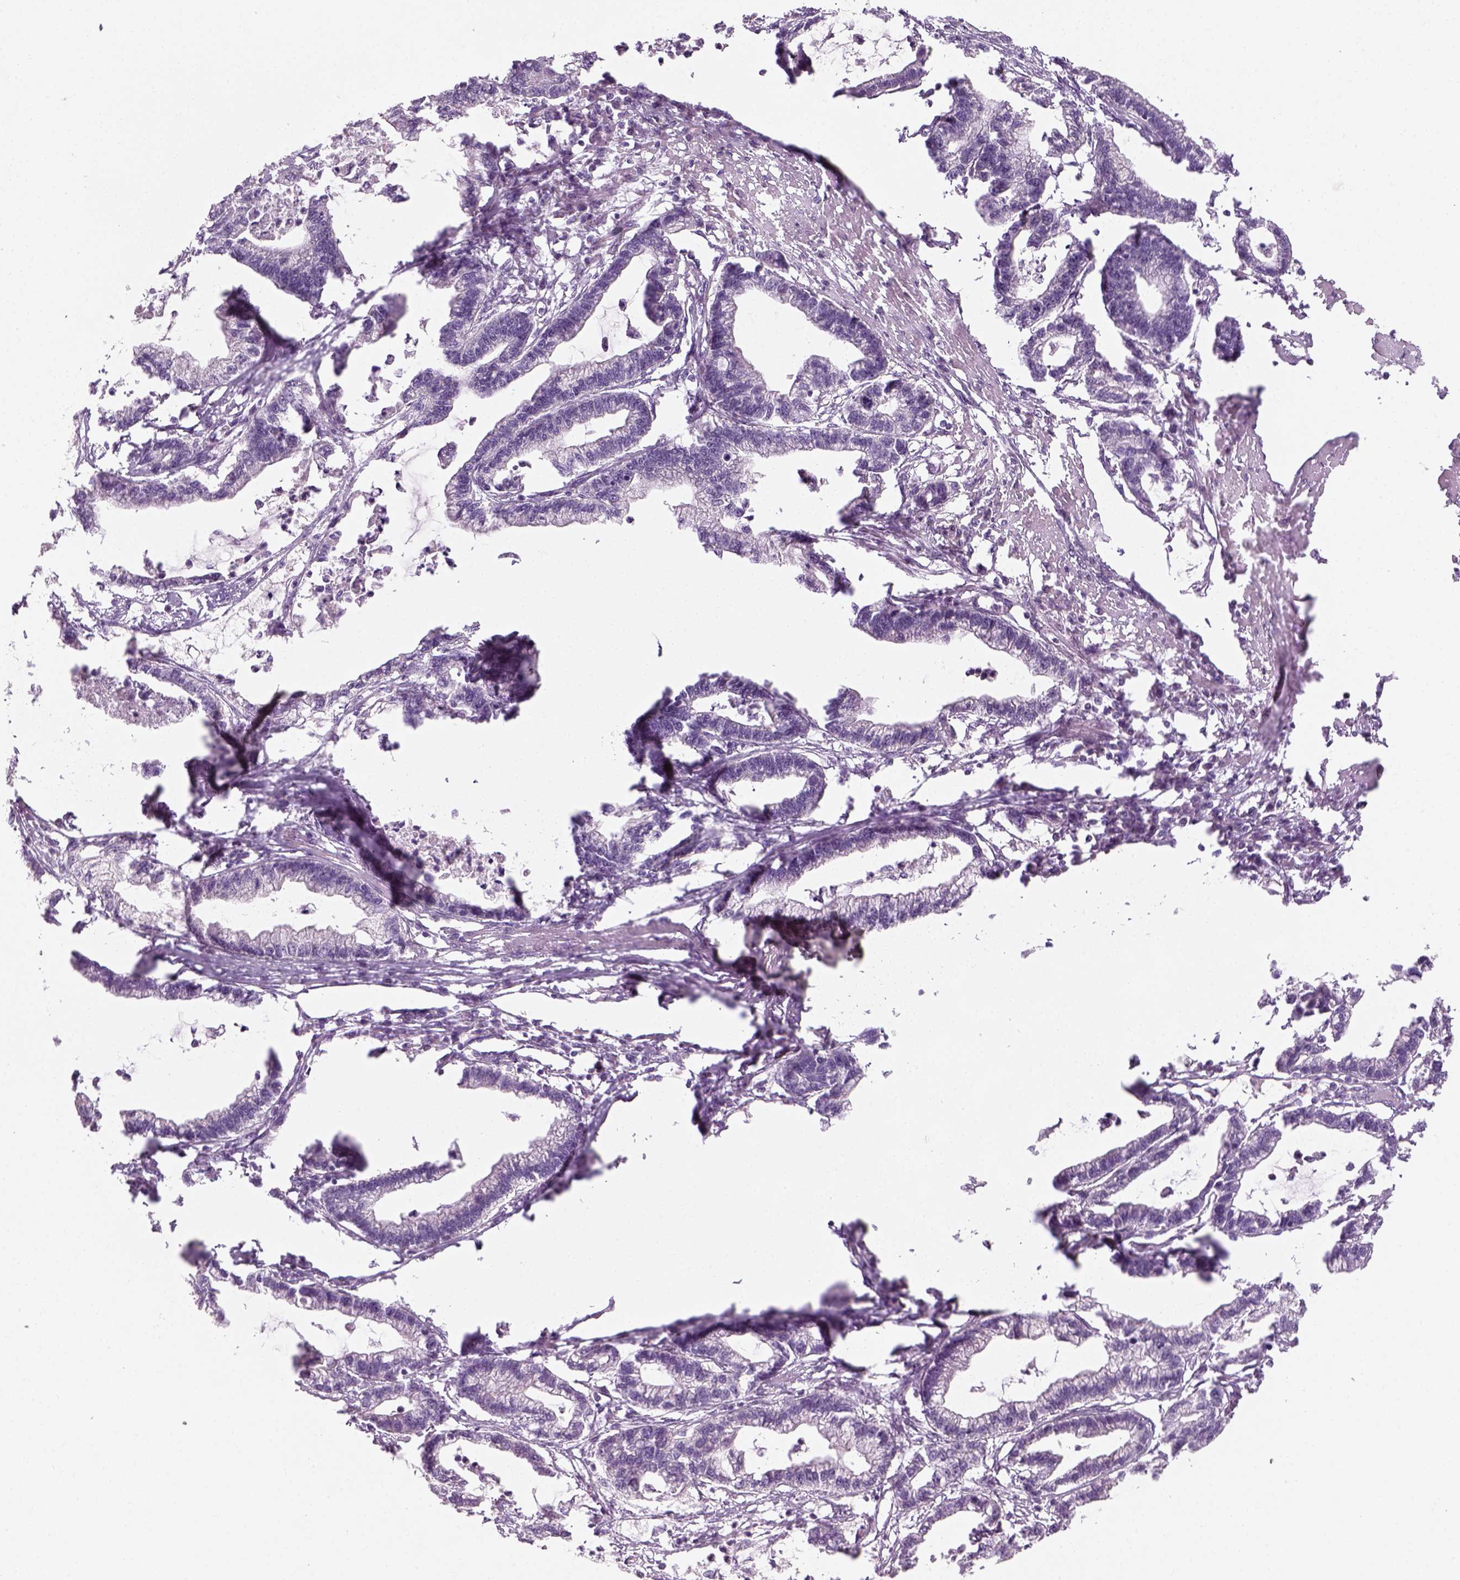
{"staining": {"intensity": "negative", "quantity": "none", "location": "none"}, "tissue": "stomach cancer", "cell_type": "Tumor cells", "image_type": "cancer", "snomed": [{"axis": "morphology", "description": "Adenocarcinoma, NOS"}, {"axis": "topography", "description": "Stomach"}], "caption": "Human stomach adenocarcinoma stained for a protein using immunohistochemistry (IHC) exhibits no staining in tumor cells.", "gene": "GFI1B", "patient": {"sex": "male", "age": 83}}